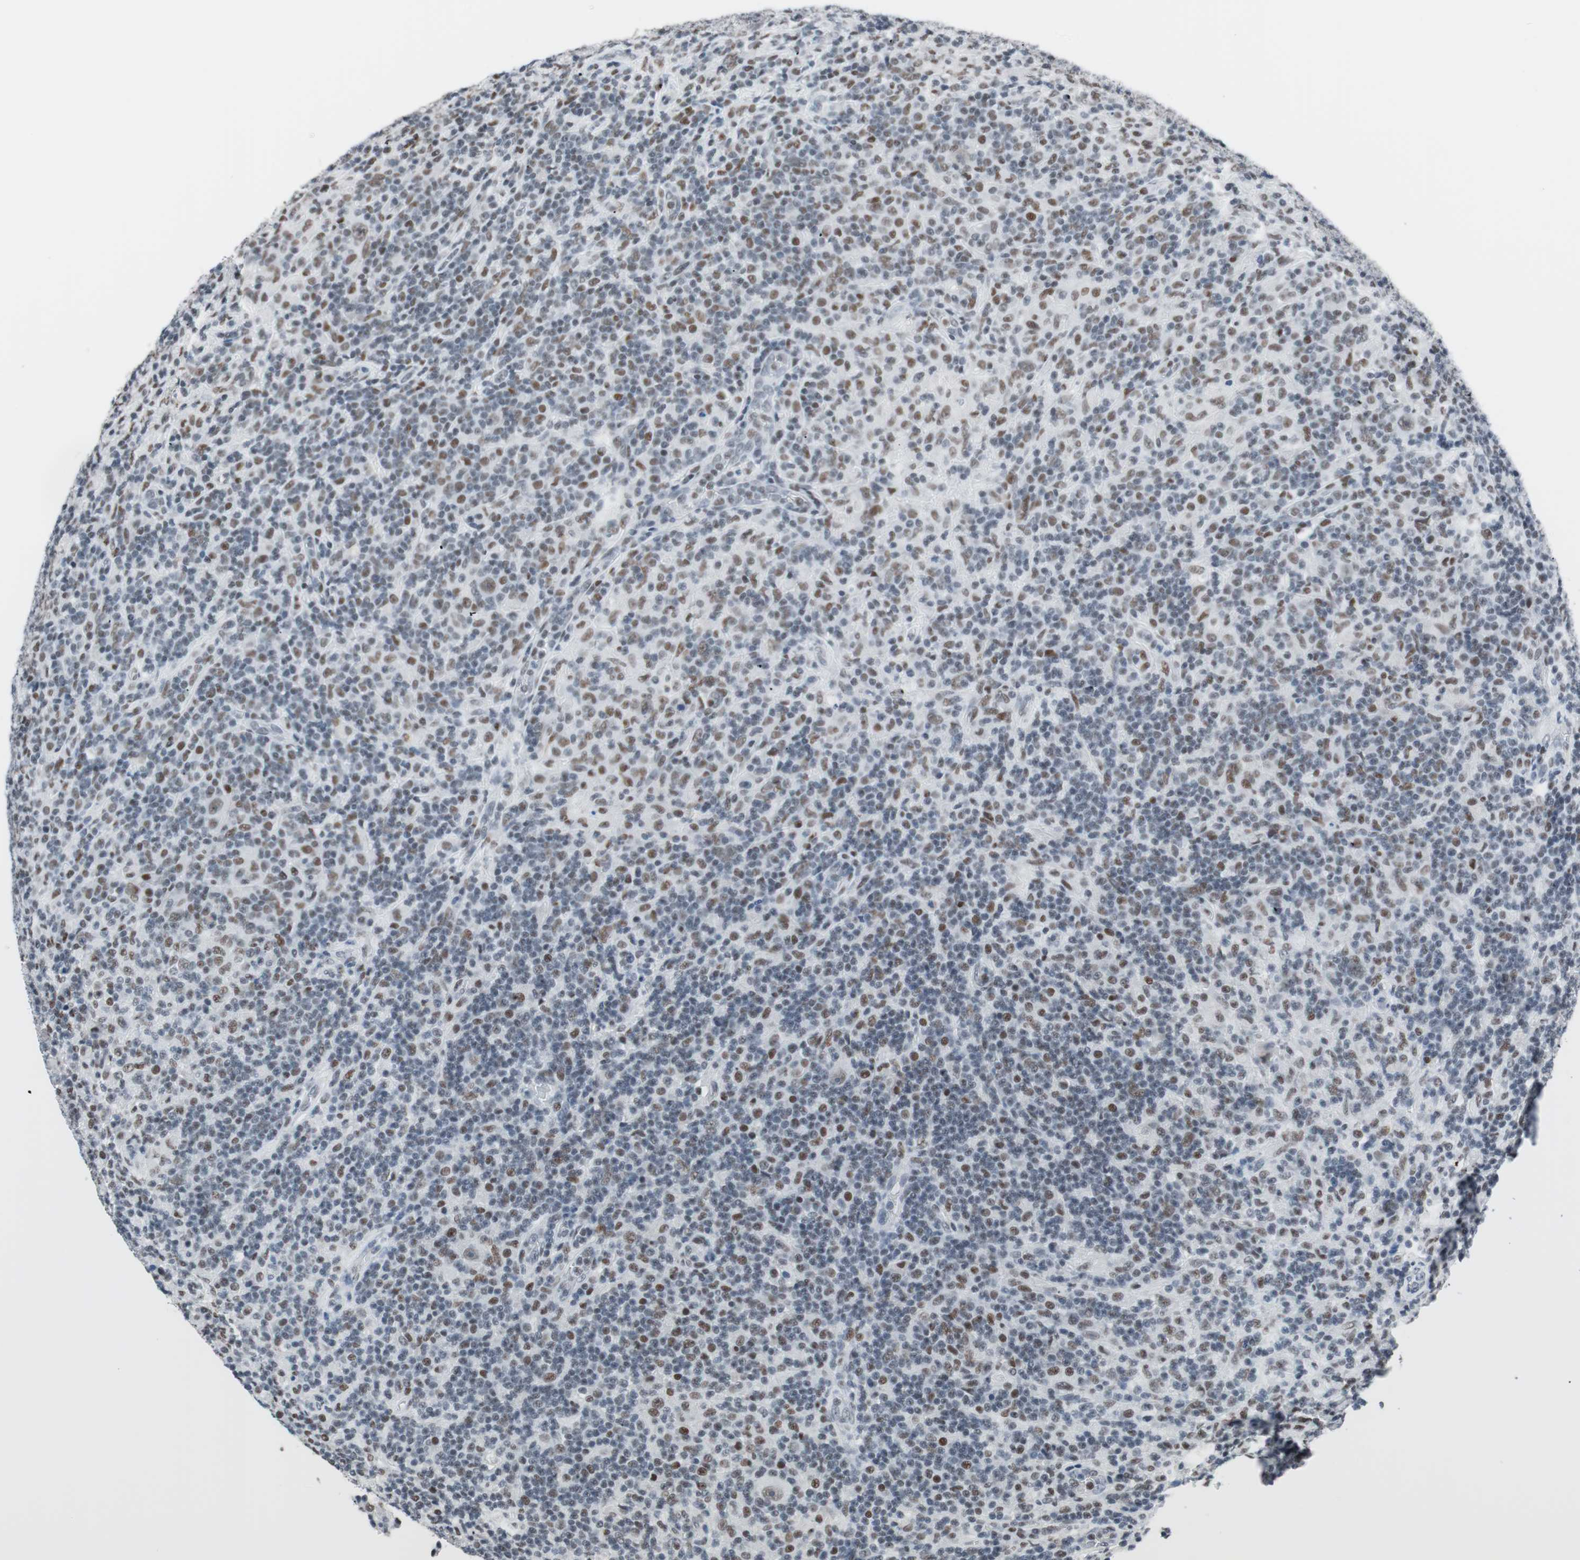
{"staining": {"intensity": "moderate", "quantity": "25%-75%", "location": "nuclear"}, "tissue": "lymphoma", "cell_type": "Tumor cells", "image_type": "cancer", "snomed": [{"axis": "morphology", "description": "Hodgkin's disease, NOS"}, {"axis": "topography", "description": "Lymph node"}], "caption": "Immunohistochemistry (IHC) of human lymphoma demonstrates medium levels of moderate nuclear expression in approximately 25%-75% of tumor cells. The protein is shown in brown color, while the nuclei are stained blue.", "gene": "ARID1A", "patient": {"sex": "male", "age": 70}}